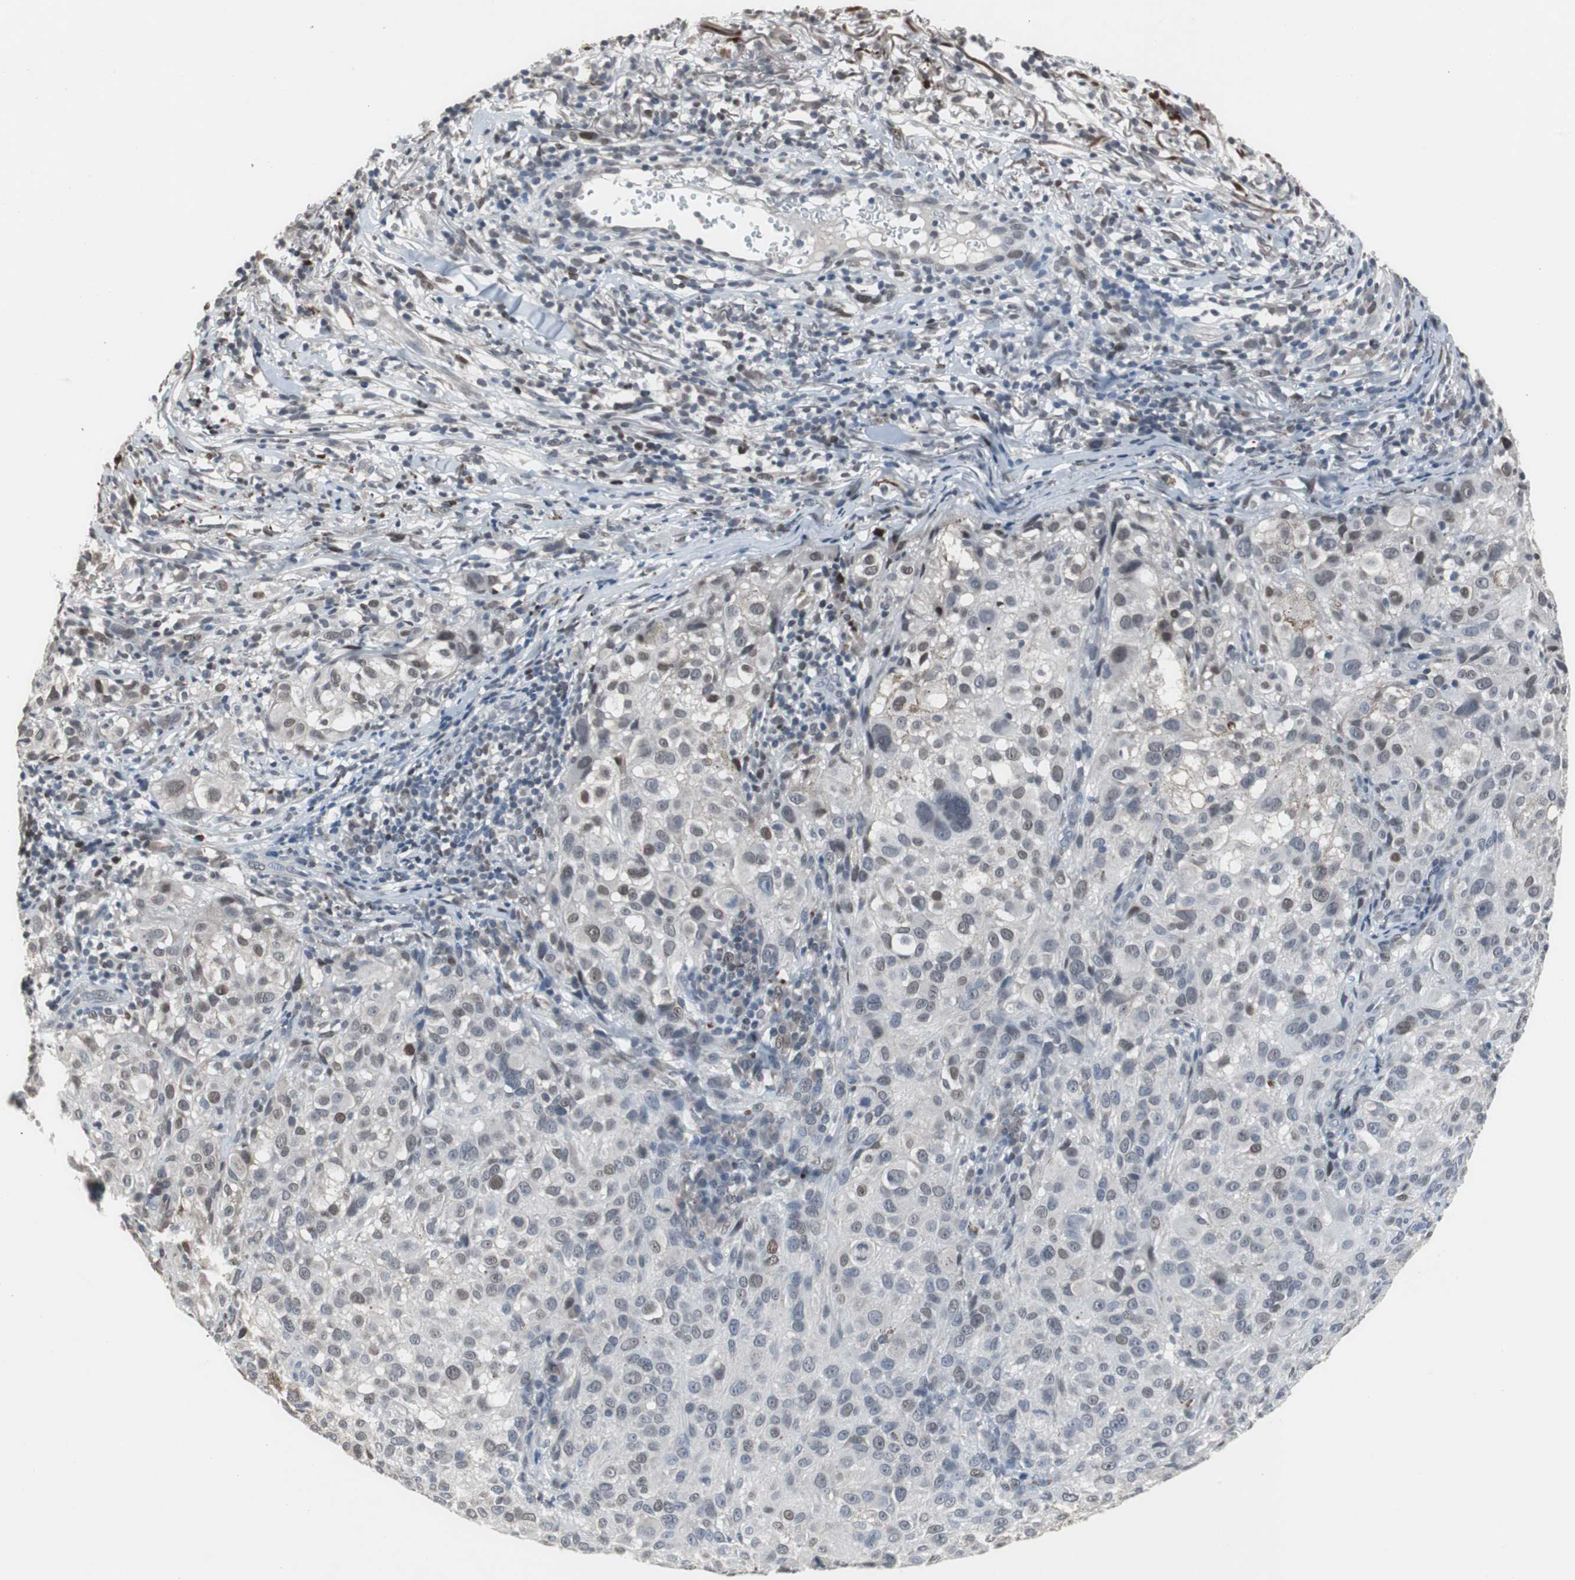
{"staining": {"intensity": "moderate", "quantity": "25%-75%", "location": "nuclear"}, "tissue": "melanoma", "cell_type": "Tumor cells", "image_type": "cancer", "snomed": [{"axis": "morphology", "description": "Necrosis, NOS"}, {"axis": "morphology", "description": "Malignant melanoma, NOS"}, {"axis": "topography", "description": "Skin"}], "caption": "Approximately 25%-75% of tumor cells in human malignant melanoma display moderate nuclear protein expression as visualized by brown immunohistochemical staining.", "gene": "FOXP4", "patient": {"sex": "female", "age": 87}}